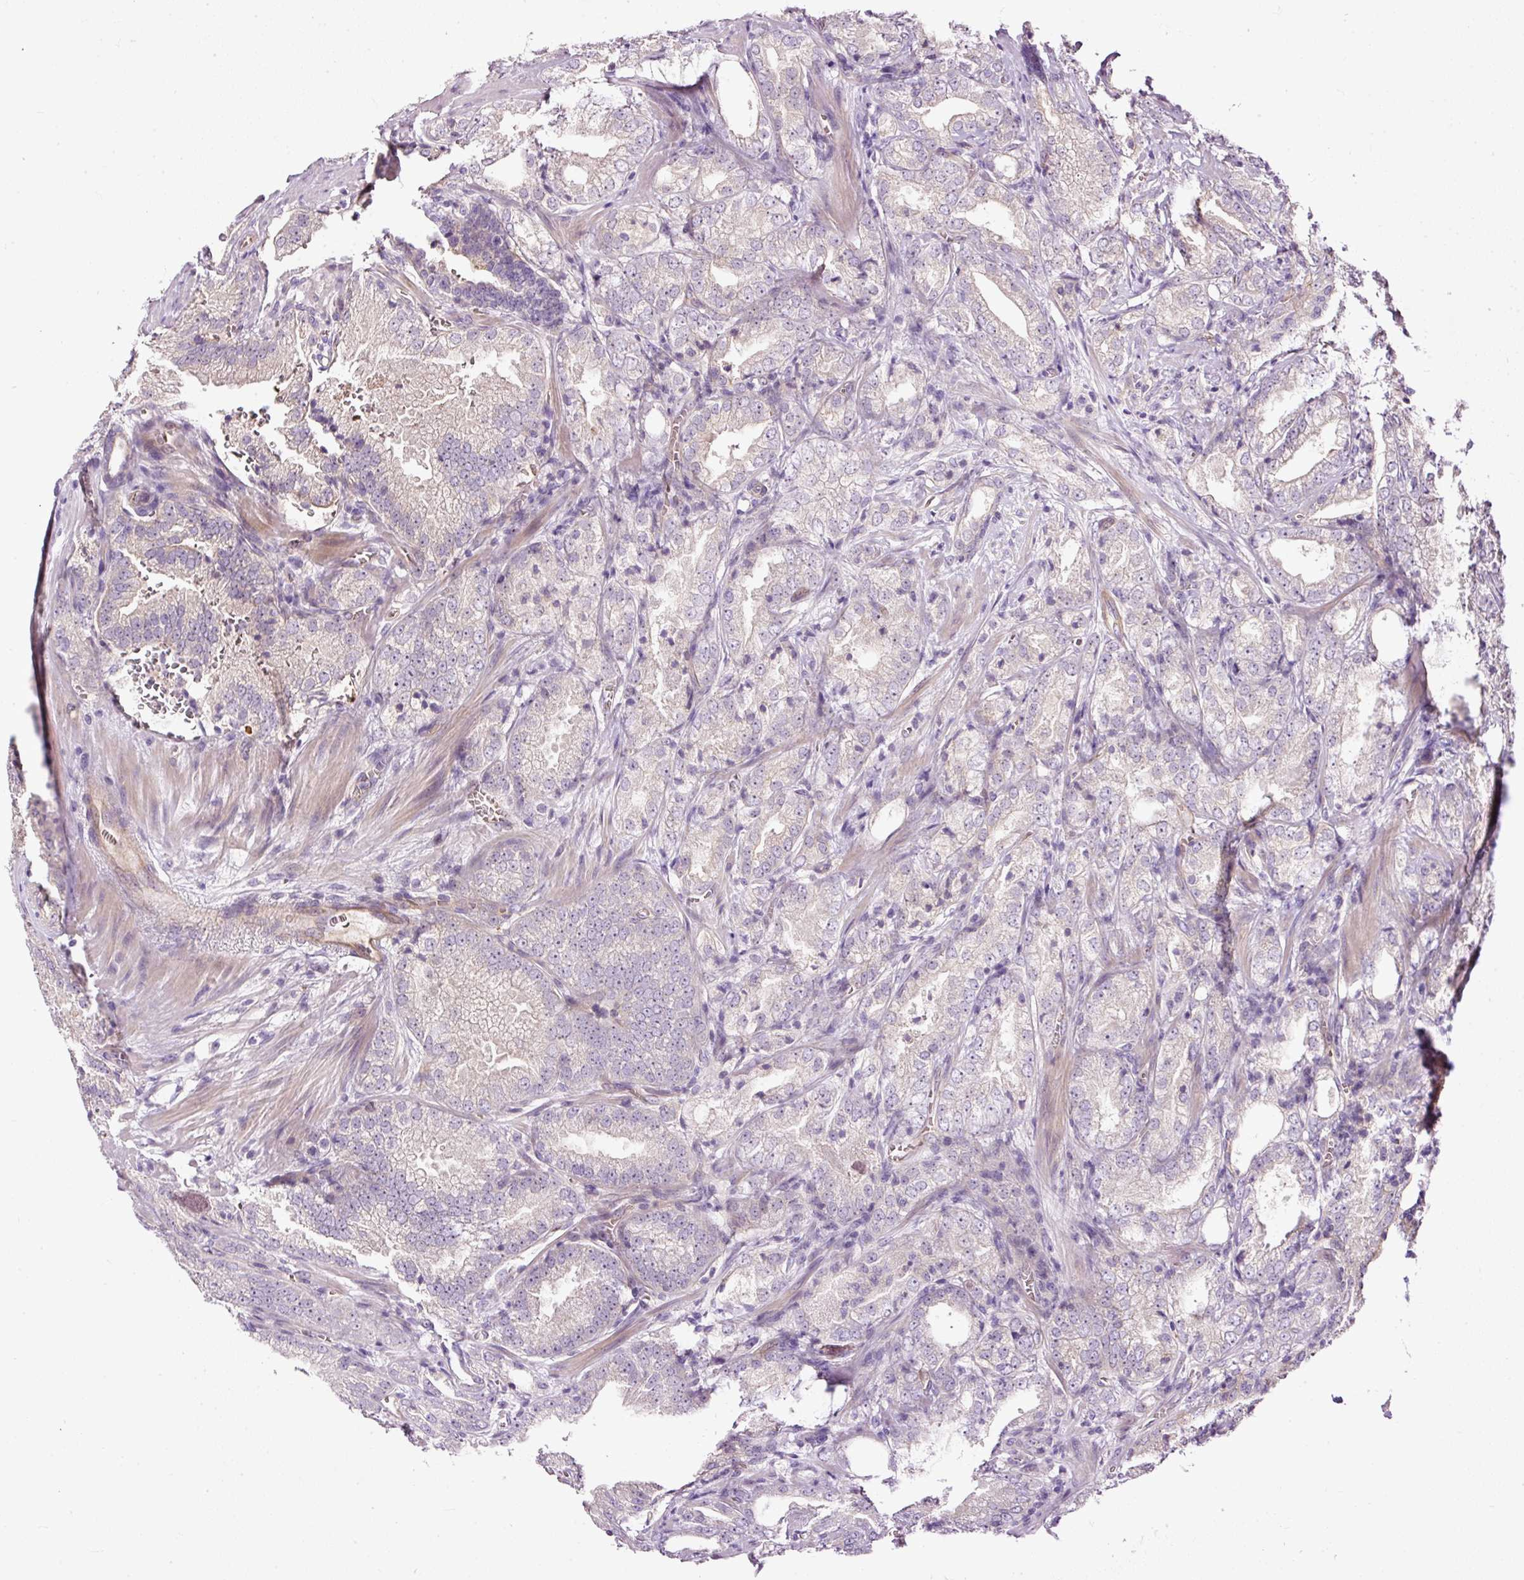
{"staining": {"intensity": "negative", "quantity": "none", "location": "none"}, "tissue": "prostate cancer", "cell_type": "Tumor cells", "image_type": "cancer", "snomed": [{"axis": "morphology", "description": "Adenocarcinoma, High grade"}, {"axis": "topography", "description": "Prostate"}], "caption": "This is a histopathology image of immunohistochemistry staining of high-grade adenocarcinoma (prostate), which shows no positivity in tumor cells.", "gene": "USHBP1", "patient": {"sex": "male", "age": 63}}